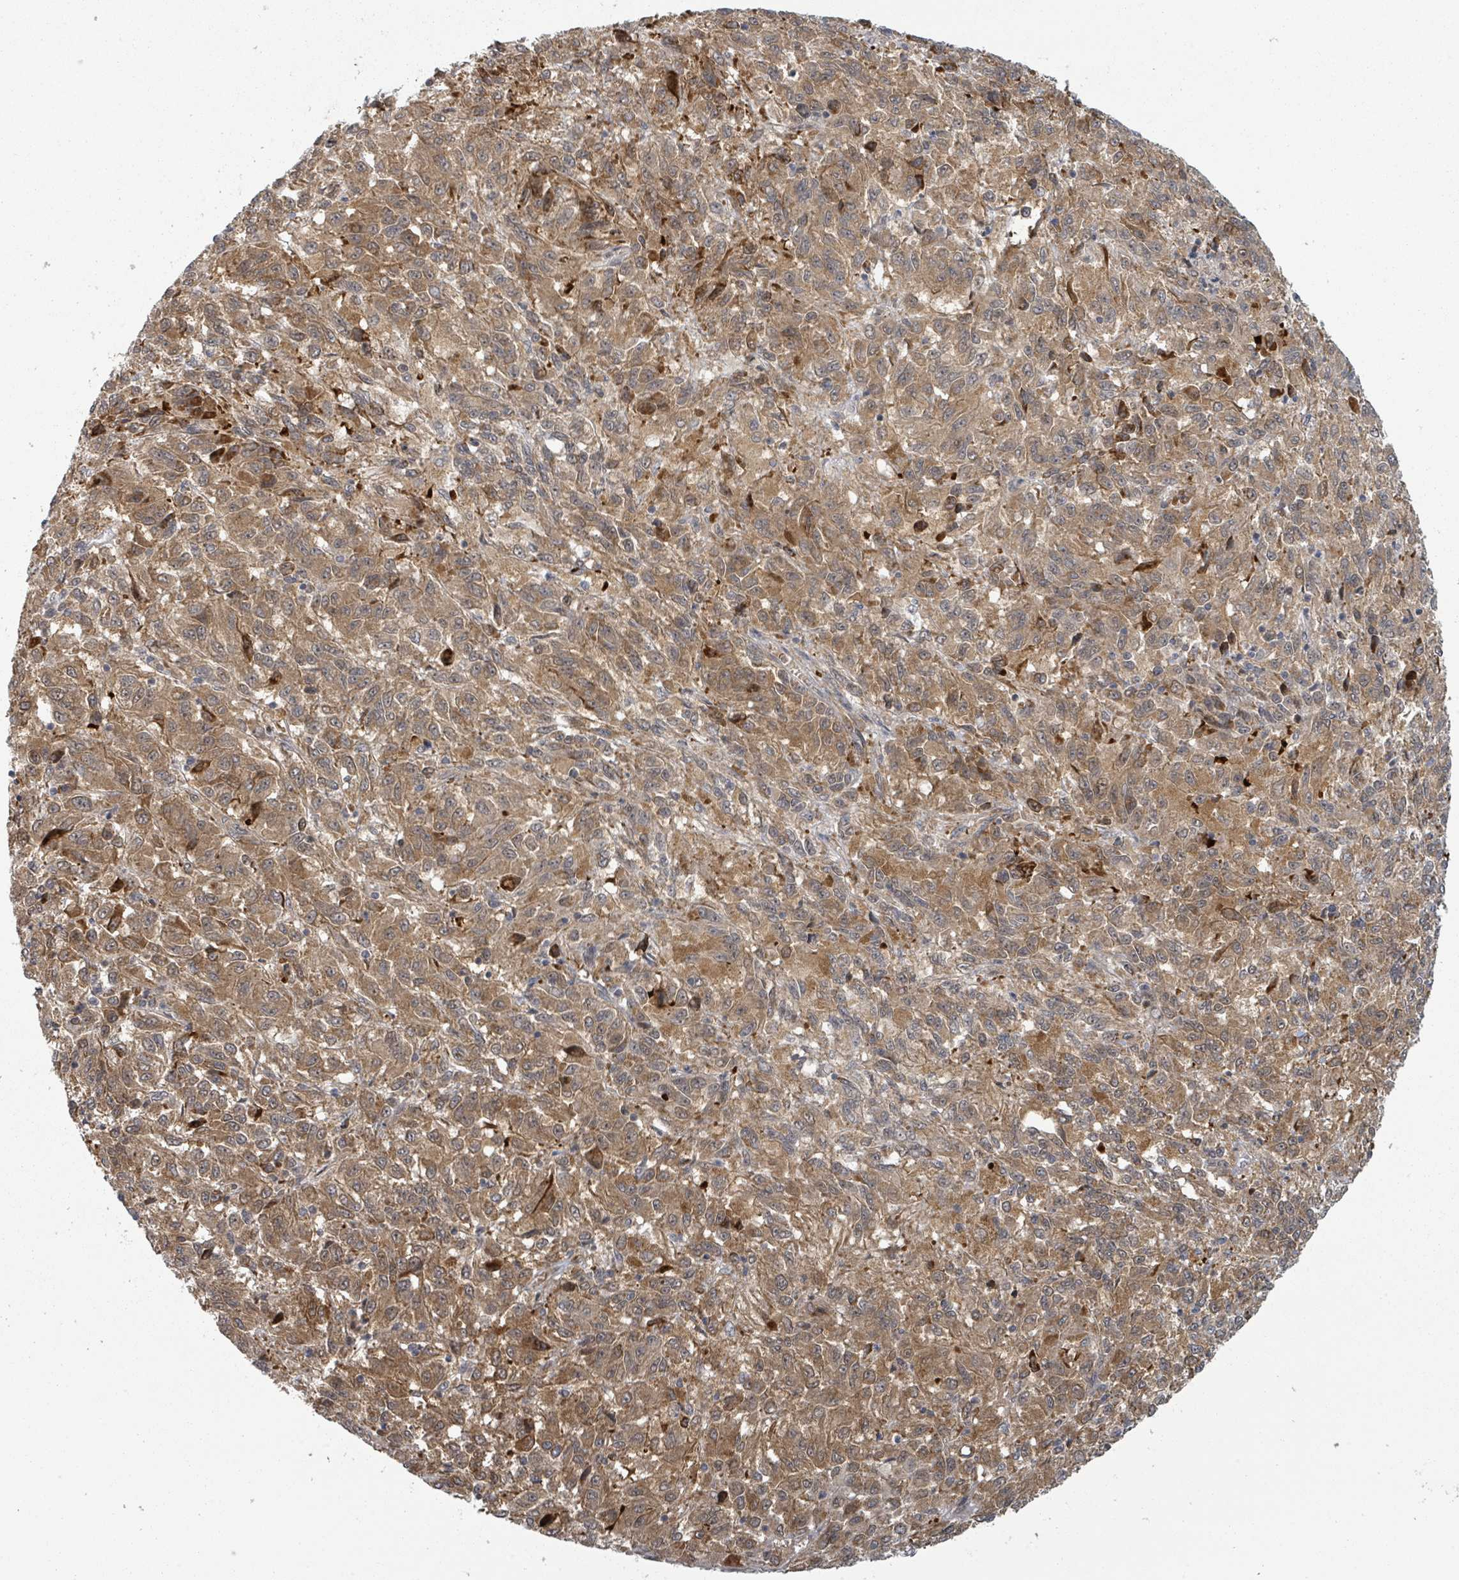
{"staining": {"intensity": "moderate", "quantity": ">75%", "location": "cytoplasmic/membranous"}, "tissue": "melanoma", "cell_type": "Tumor cells", "image_type": "cancer", "snomed": [{"axis": "morphology", "description": "Malignant melanoma, Metastatic site"}, {"axis": "topography", "description": "Lung"}], "caption": "Immunohistochemistry staining of melanoma, which shows medium levels of moderate cytoplasmic/membranous positivity in about >75% of tumor cells indicating moderate cytoplasmic/membranous protein staining. The staining was performed using DAB (brown) for protein detection and nuclei were counterstained in hematoxylin (blue).", "gene": "GTF3C1", "patient": {"sex": "male", "age": 64}}